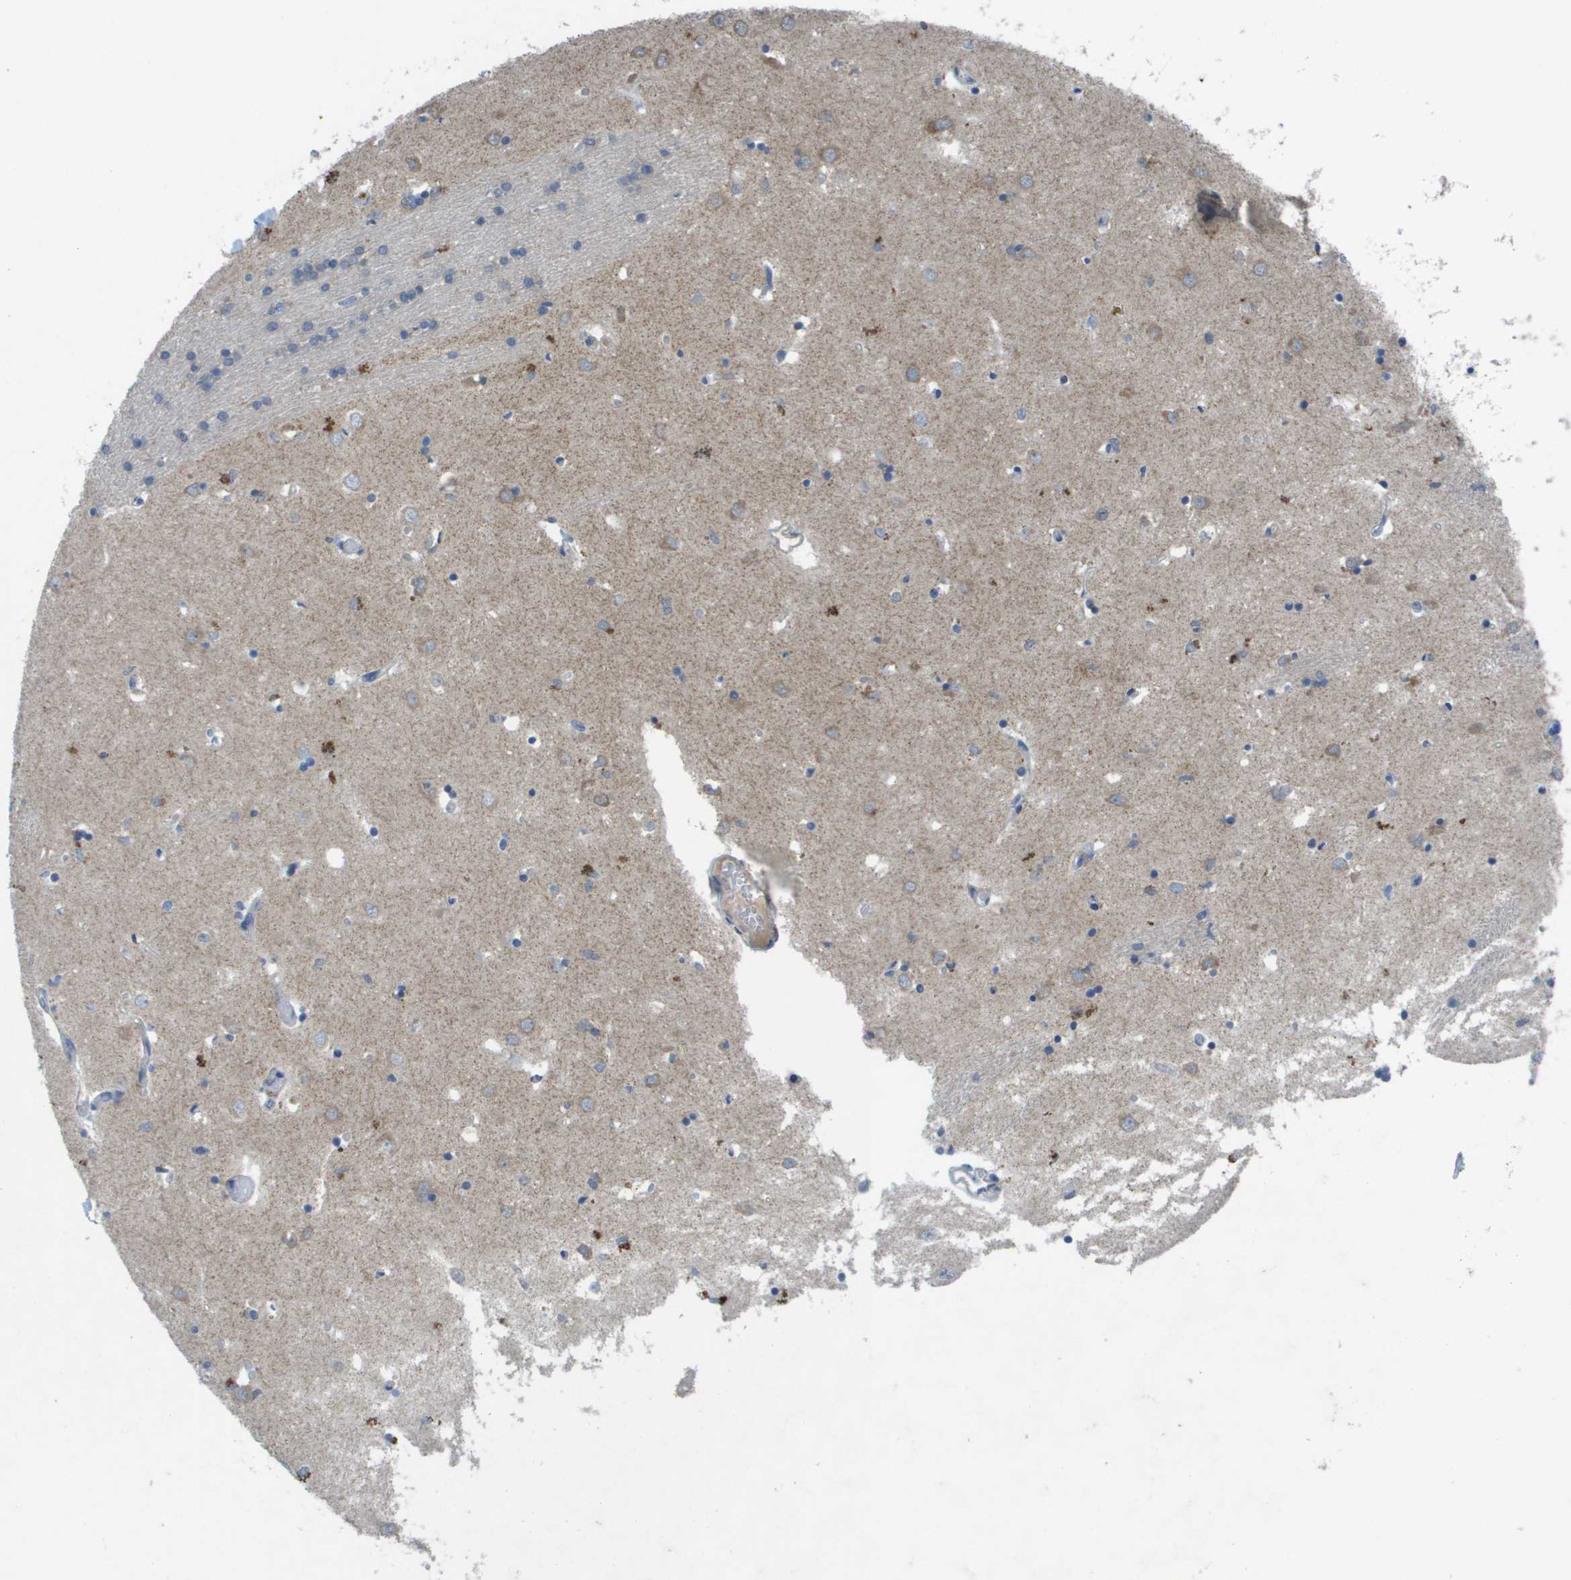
{"staining": {"intensity": "weak", "quantity": "<25%", "location": "cytoplasmic/membranous"}, "tissue": "caudate", "cell_type": "Glial cells", "image_type": "normal", "snomed": [{"axis": "morphology", "description": "Normal tissue, NOS"}, {"axis": "topography", "description": "Lateral ventricle wall"}], "caption": "An IHC photomicrograph of unremarkable caudate is shown. There is no staining in glial cells of caudate.", "gene": "CLCA4", "patient": {"sex": "female", "age": 19}}